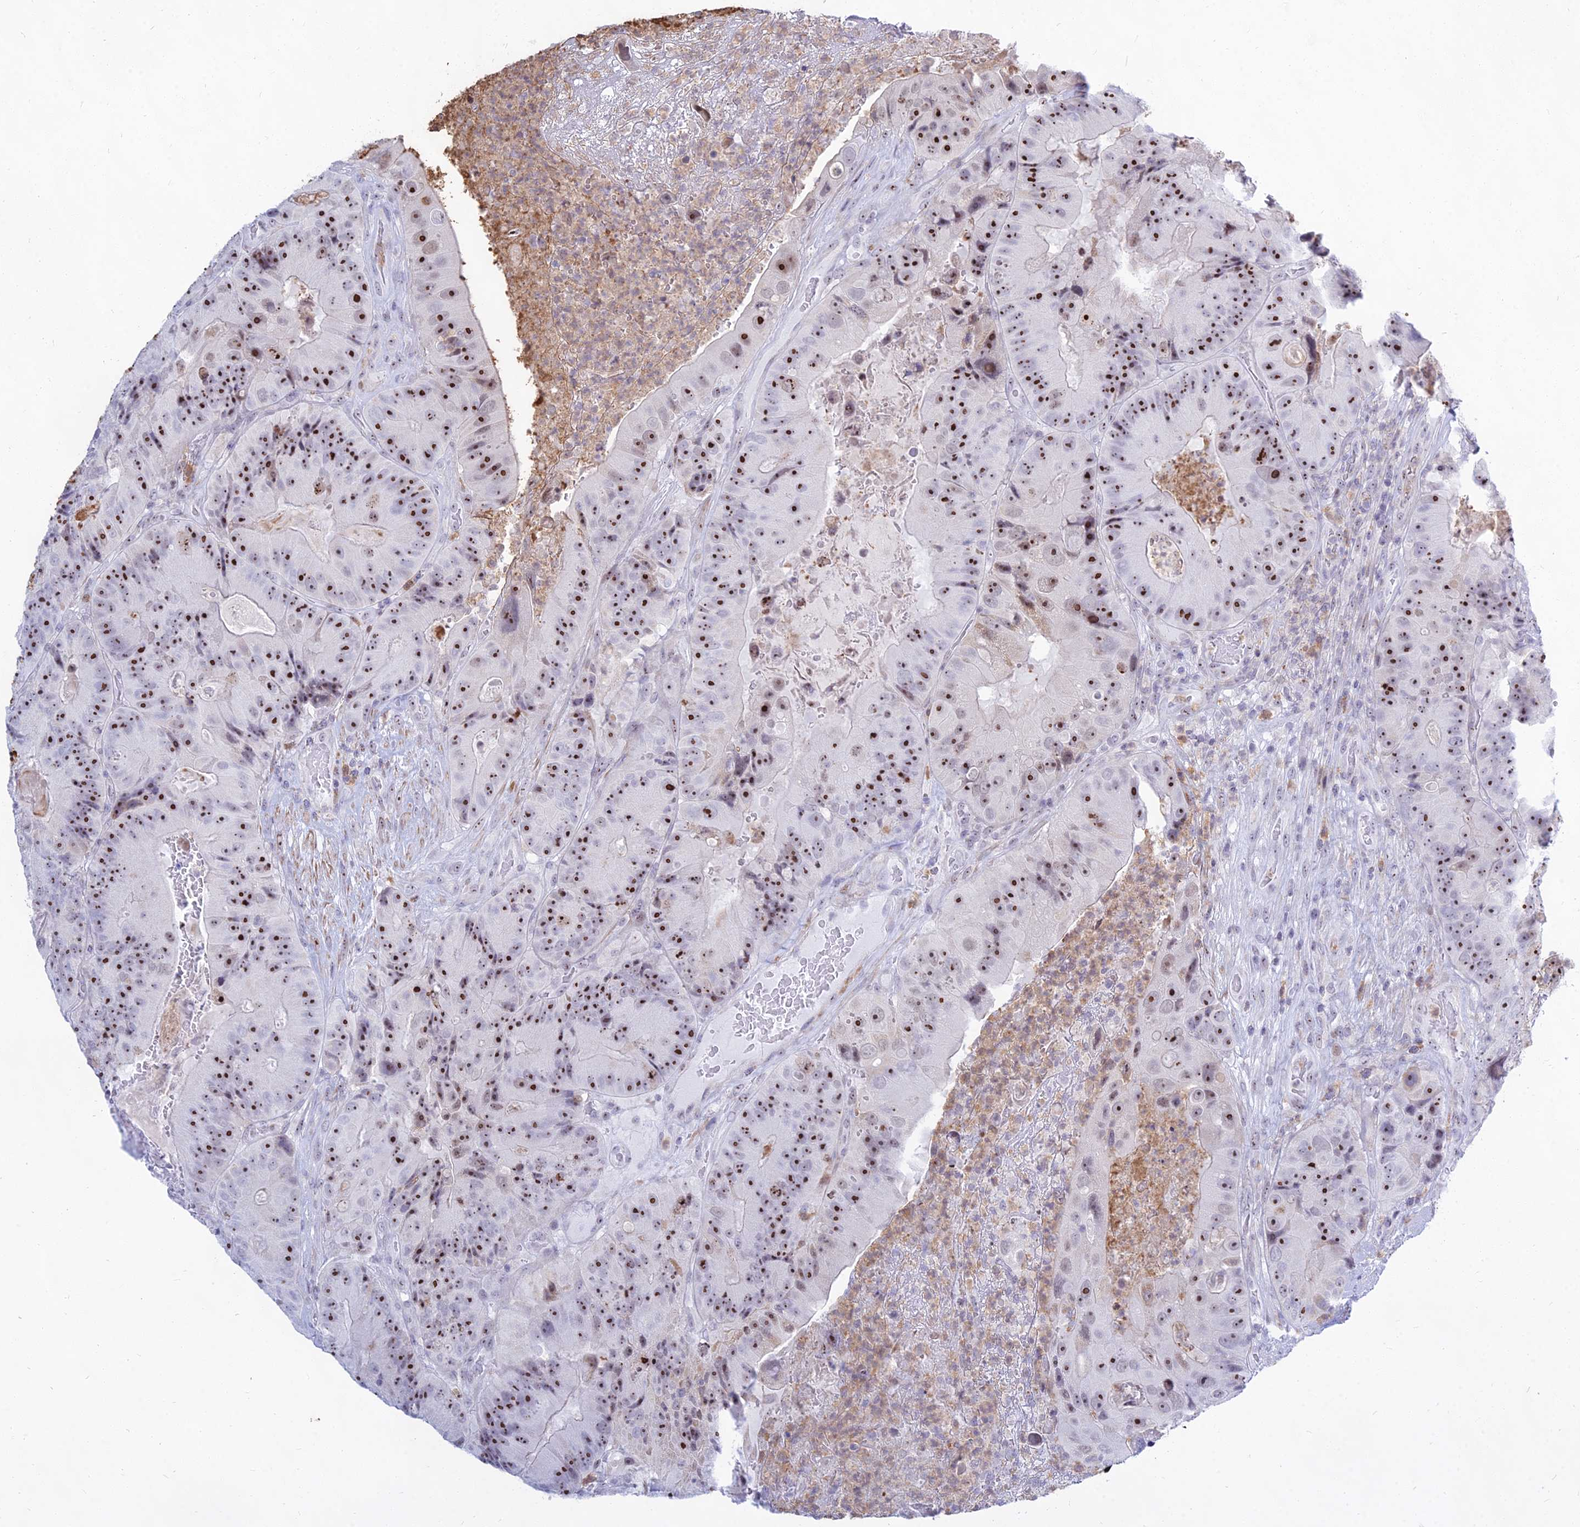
{"staining": {"intensity": "moderate", "quantity": ">75%", "location": "nuclear"}, "tissue": "colorectal cancer", "cell_type": "Tumor cells", "image_type": "cancer", "snomed": [{"axis": "morphology", "description": "Adenocarcinoma, NOS"}, {"axis": "topography", "description": "Colon"}], "caption": "Immunohistochemical staining of colorectal cancer exhibits moderate nuclear protein expression in about >75% of tumor cells. Nuclei are stained in blue.", "gene": "KRR1", "patient": {"sex": "female", "age": 86}}